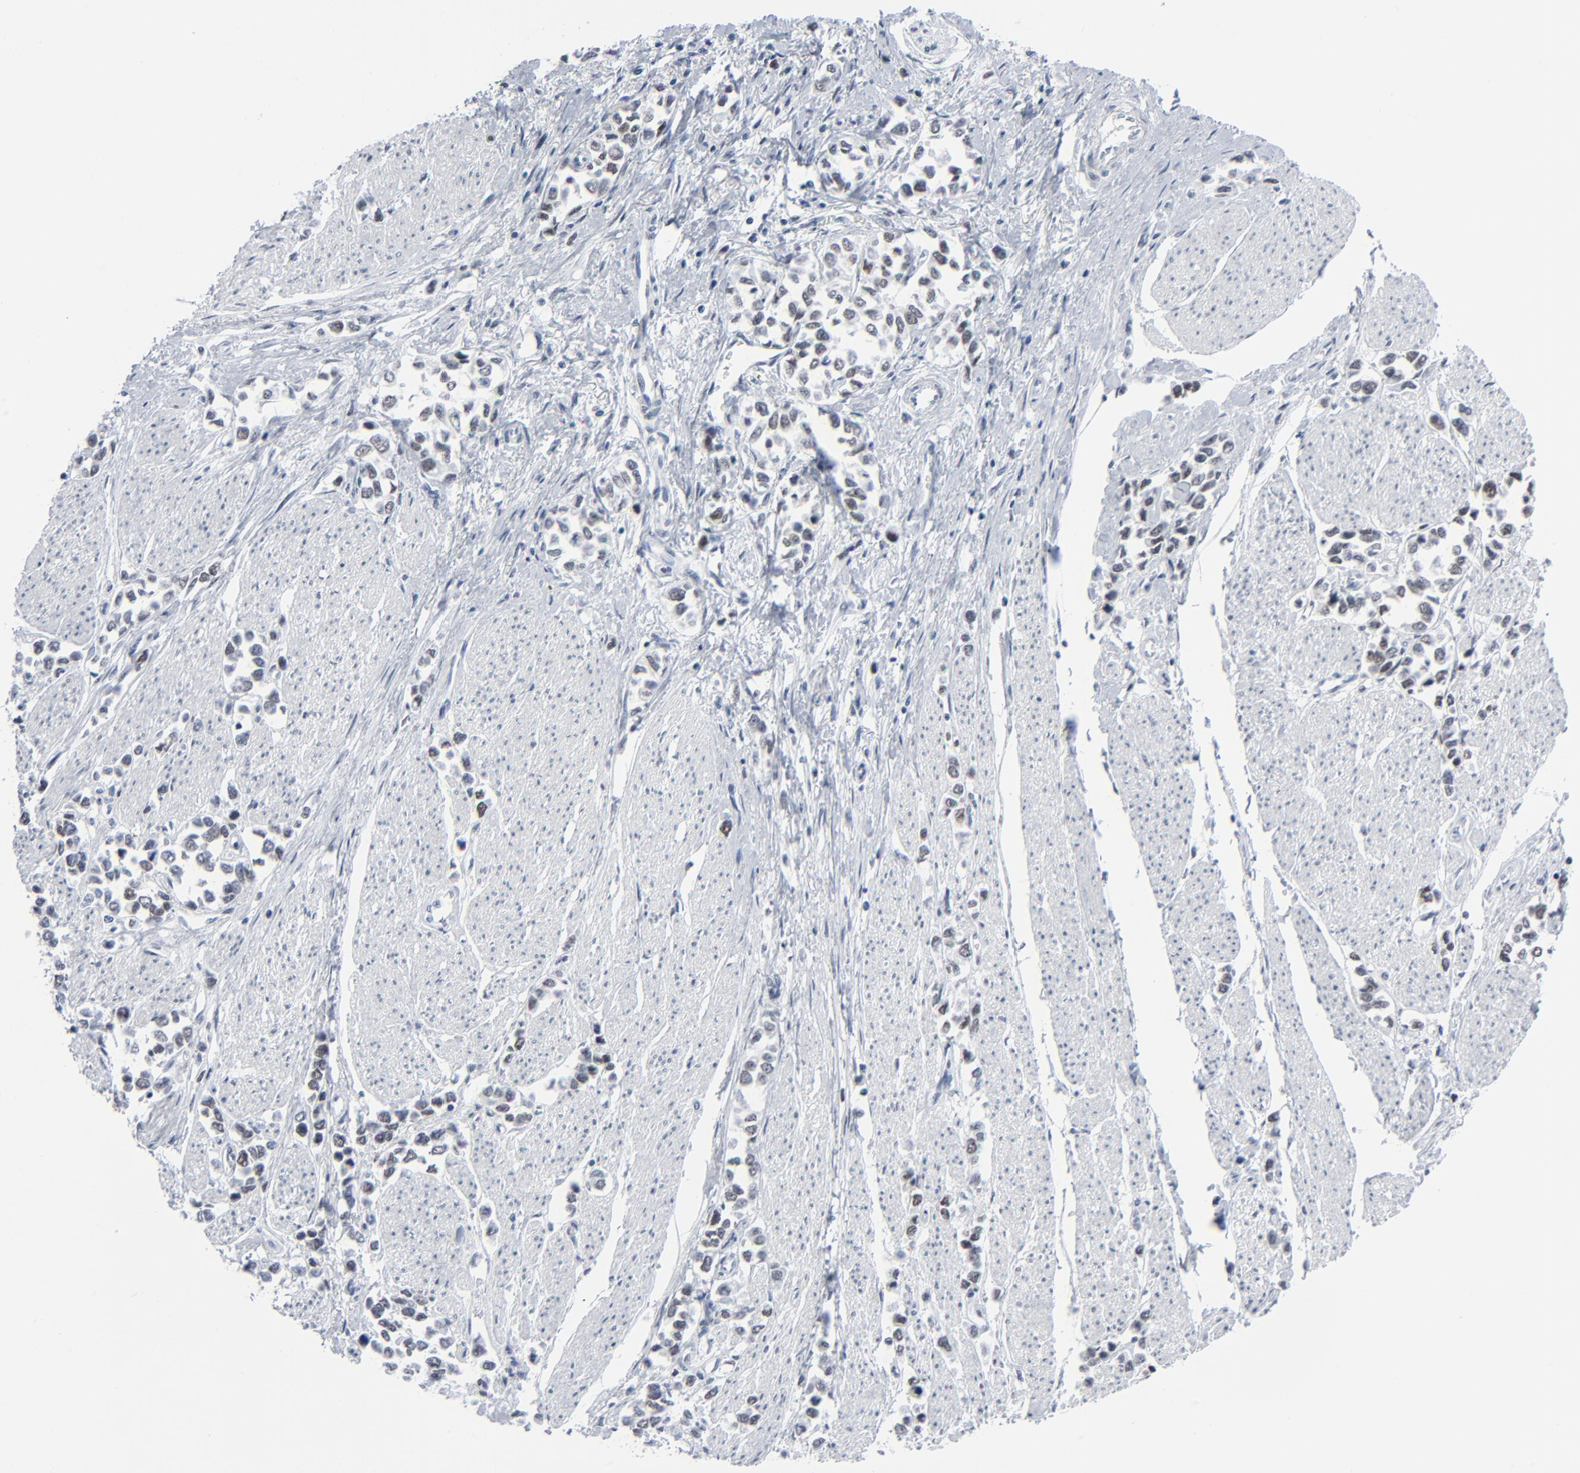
{"staining": {"intensity": "weak", "quantity": "25%-75%", "location": "nuclear"}, "tissue": "stomach cancer", "cell_type": "Tumor cells", "image_type": "cancer", "snomed": [{"axis": "morphology", "description": "Adenocarcinoma, NOS"}, {"axis": "topography", "description": "Stomach, upper"}], "caption": "Immunohistochemistry (IHC) (DAB) staining of human stomach adenocarcinoma demonstrates weak nuclear protein positivity in approximately 25%-75% of tumor cells.", "gene": "SIRT1", "patient": {"sex": "male", "age": 76}}